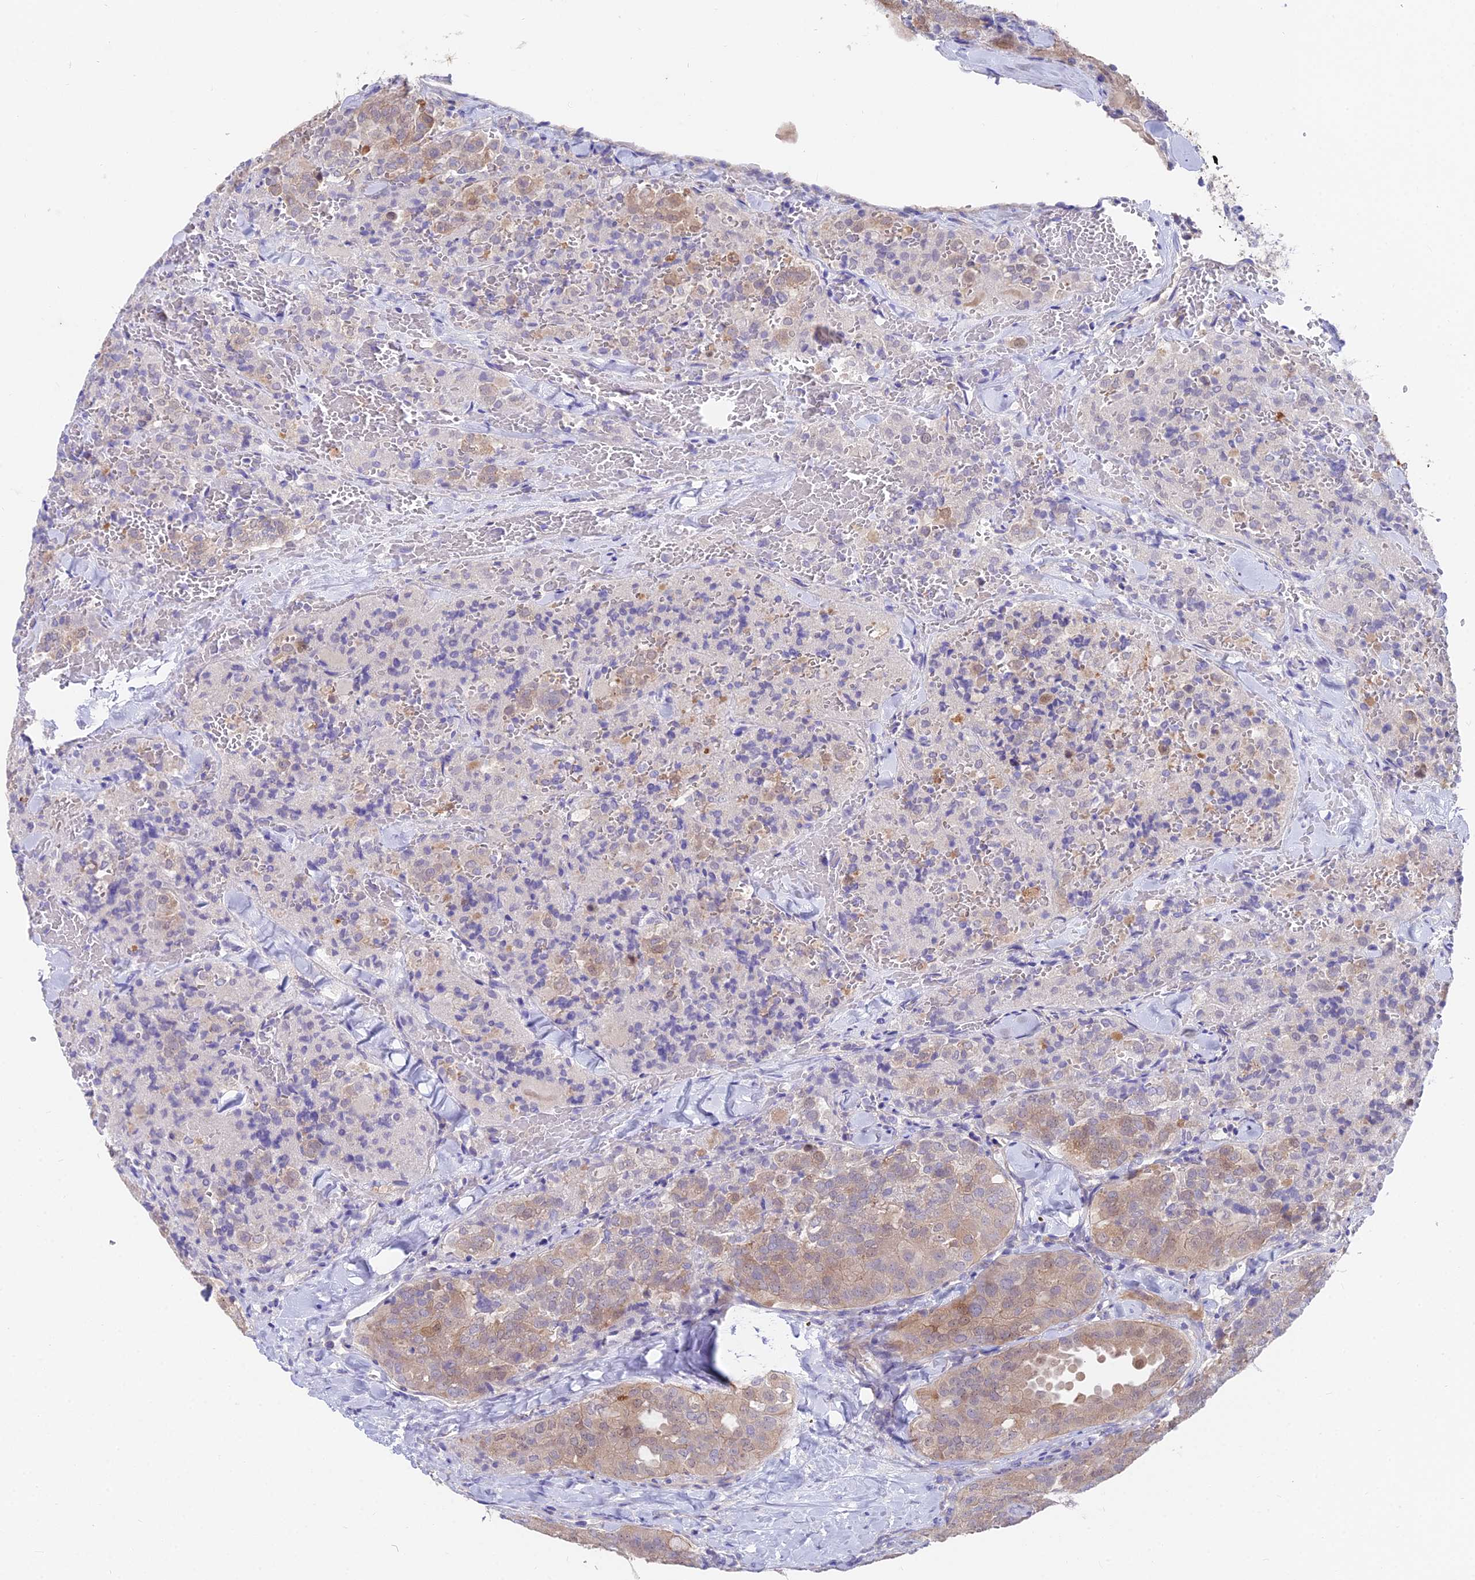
{"staining": {"intensity": "weak", "quantity": ">75%", "location": "cytoplasmic/membranous"}, "tissue": "thyroid cancer", "cell_type": "Tumor cells", "image_type": "cancer", "snomed": [{"axis": "morphology", "description": "Follicular adenoma carcinoma, NOS"}, {"axis": "topography", "description": "Thyroid gland"}], "caption": "A low amount of weak cytoplasmic/membranous expression is identified in approximately >75% of tumor cells in thyroid follicular adenoma carcinoma tissue.", "gene": "FAM168B", "patient": {"sex": "male", "age": 75}}